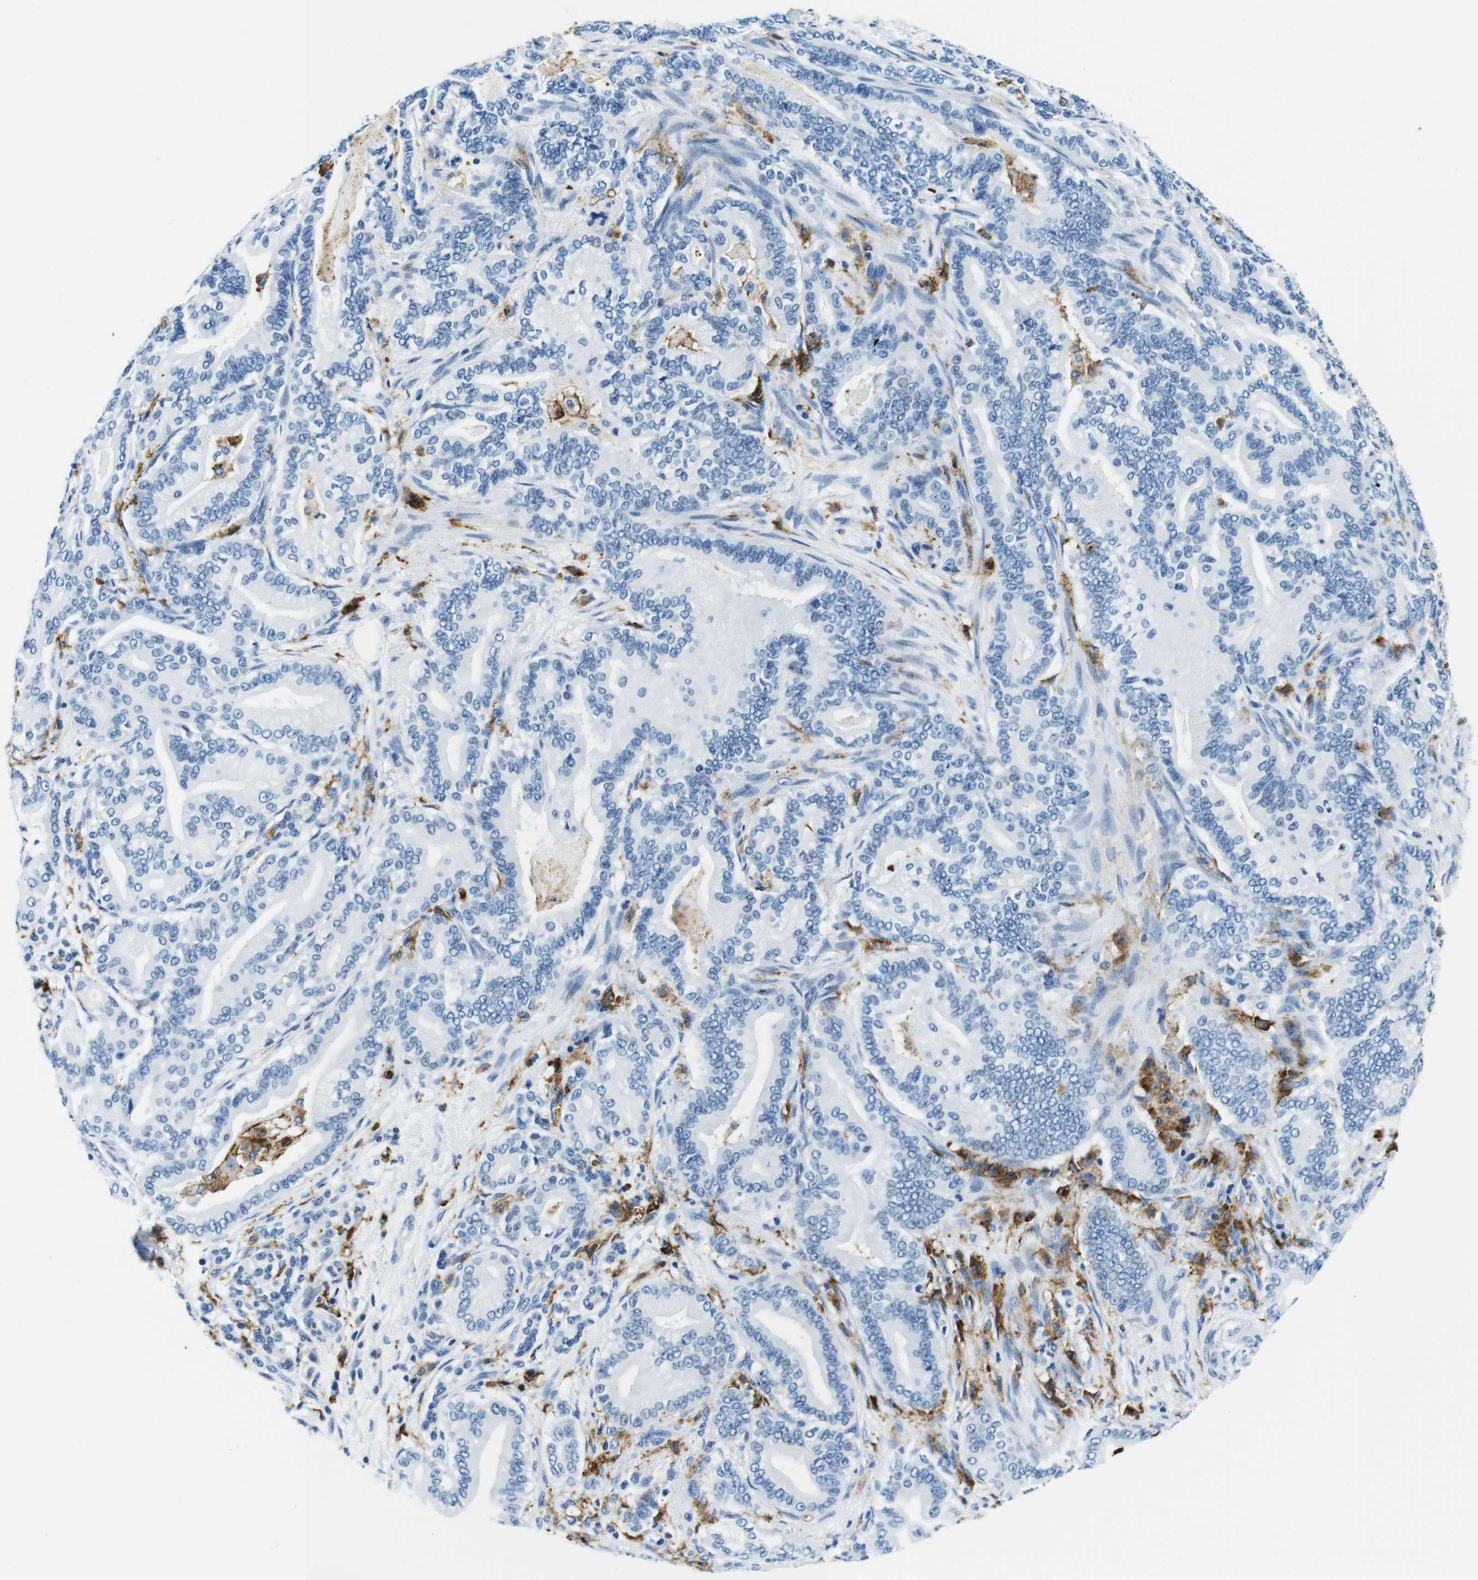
{"staining": {"intensity": "negative", "quantity": "none", "location": "none"}, "tissue": "pancreatic cancer", "cell_type": "Tumor cells", "image_type": "cancer", "snomed": [{"axis": "morphology", "description": "Normal tissue, NOS"}, {"axis": "morphology", "description": "Adenocarcinoma, NOS"}, {"axis": "topography", "description": "Pancreas"}], "caption": "A histopathology image of human pancreatic cancer is negative for staining in tumor cells.", "gene": "HLA-DRB1", "patient": {"sex": "male", "age": 63}}